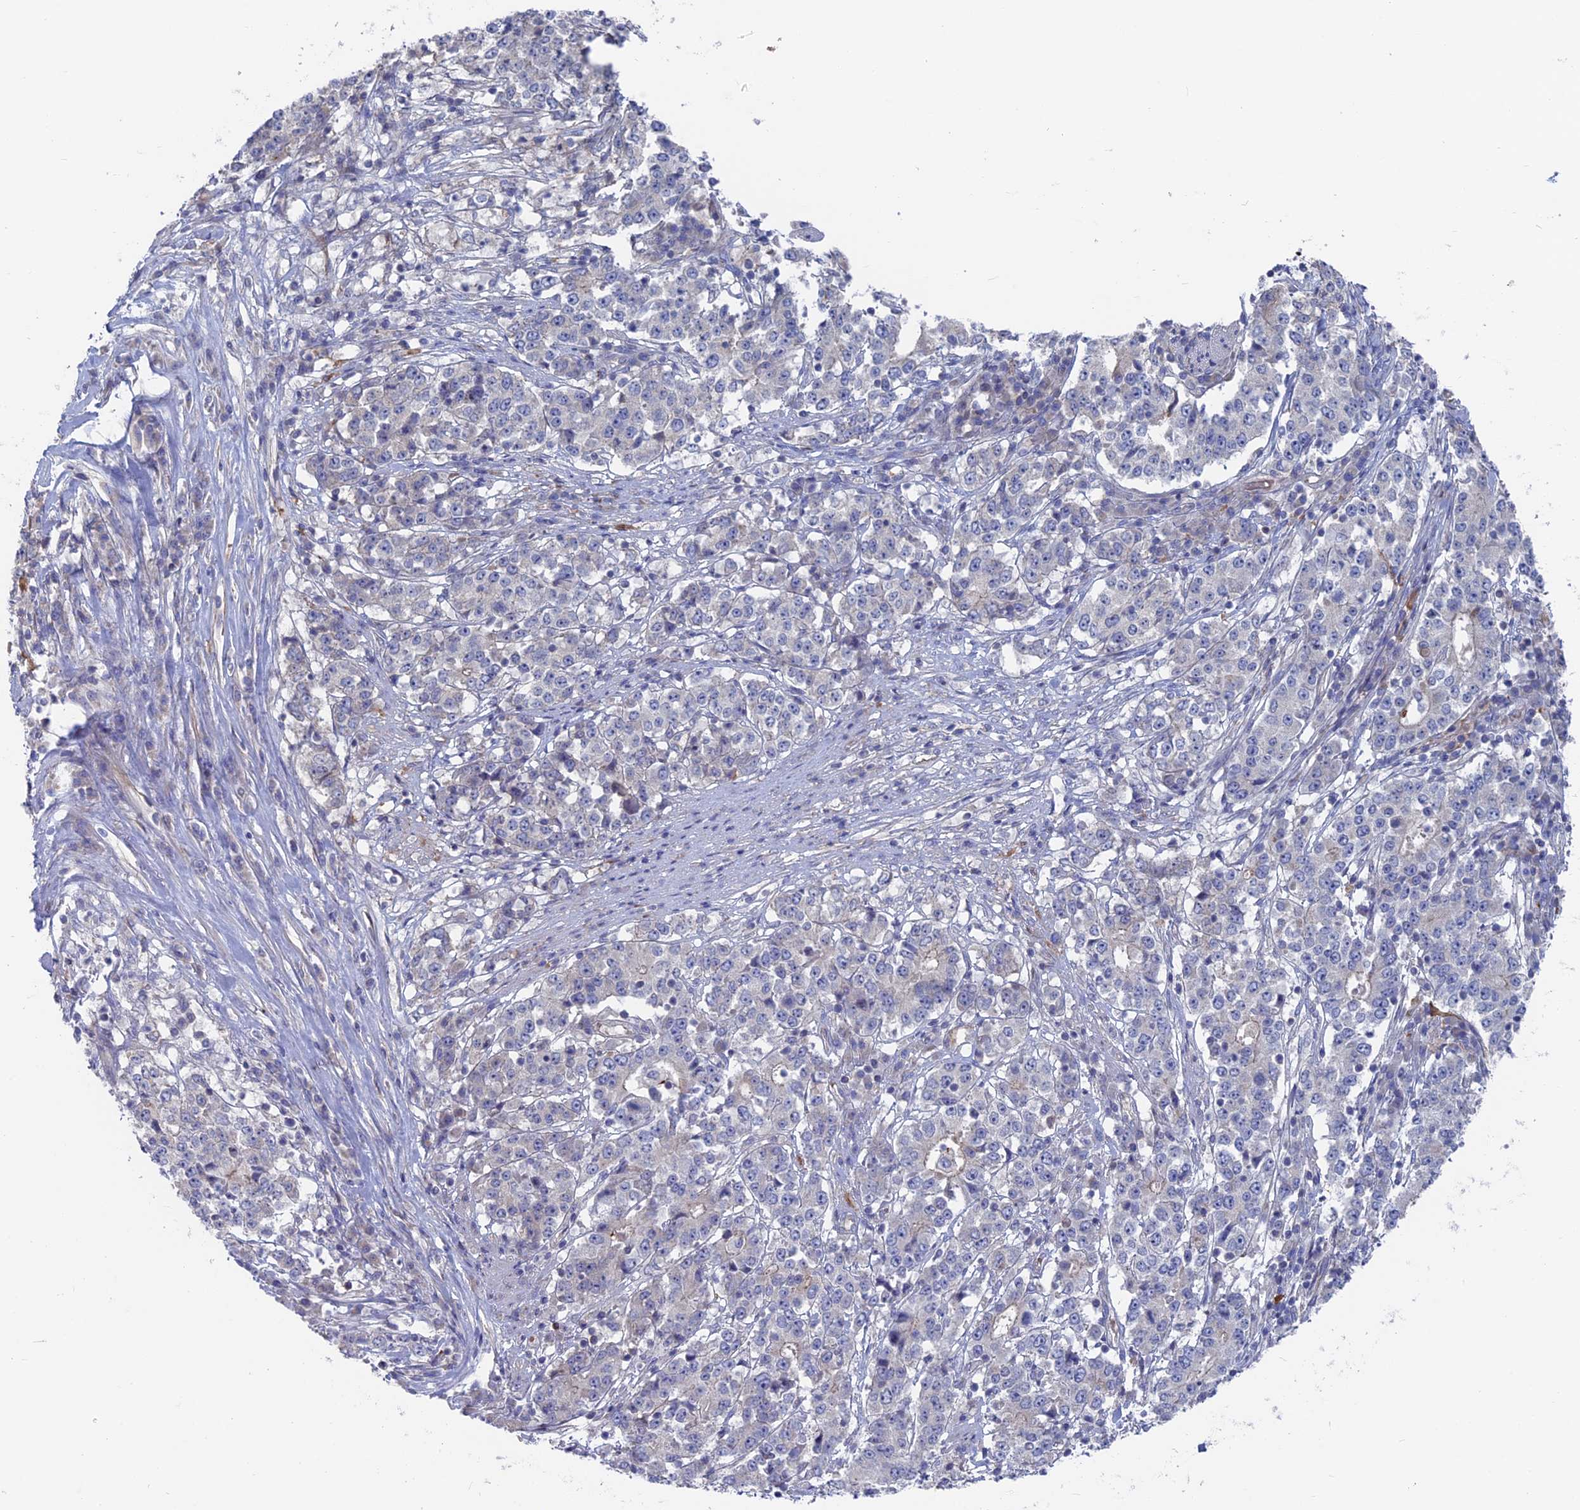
{"staining": {"intensity": "negative", "quantity": "none", "location": "none"}, "tissue": "stomach cancer", "cell_type": "Tumor cells", "image_type": "cancer", "snomed": [{"axis": "morphology", "description": "Adenocarcinoma, NOS"}, {"axis": "topography", "description": "Stomach"}], "caption": "An image of human adenocarcinoma (stomach) is negative for staining in tumor cells.", "gene": "TBC1D30", "patient": {"sex": "male", "age": 59}}